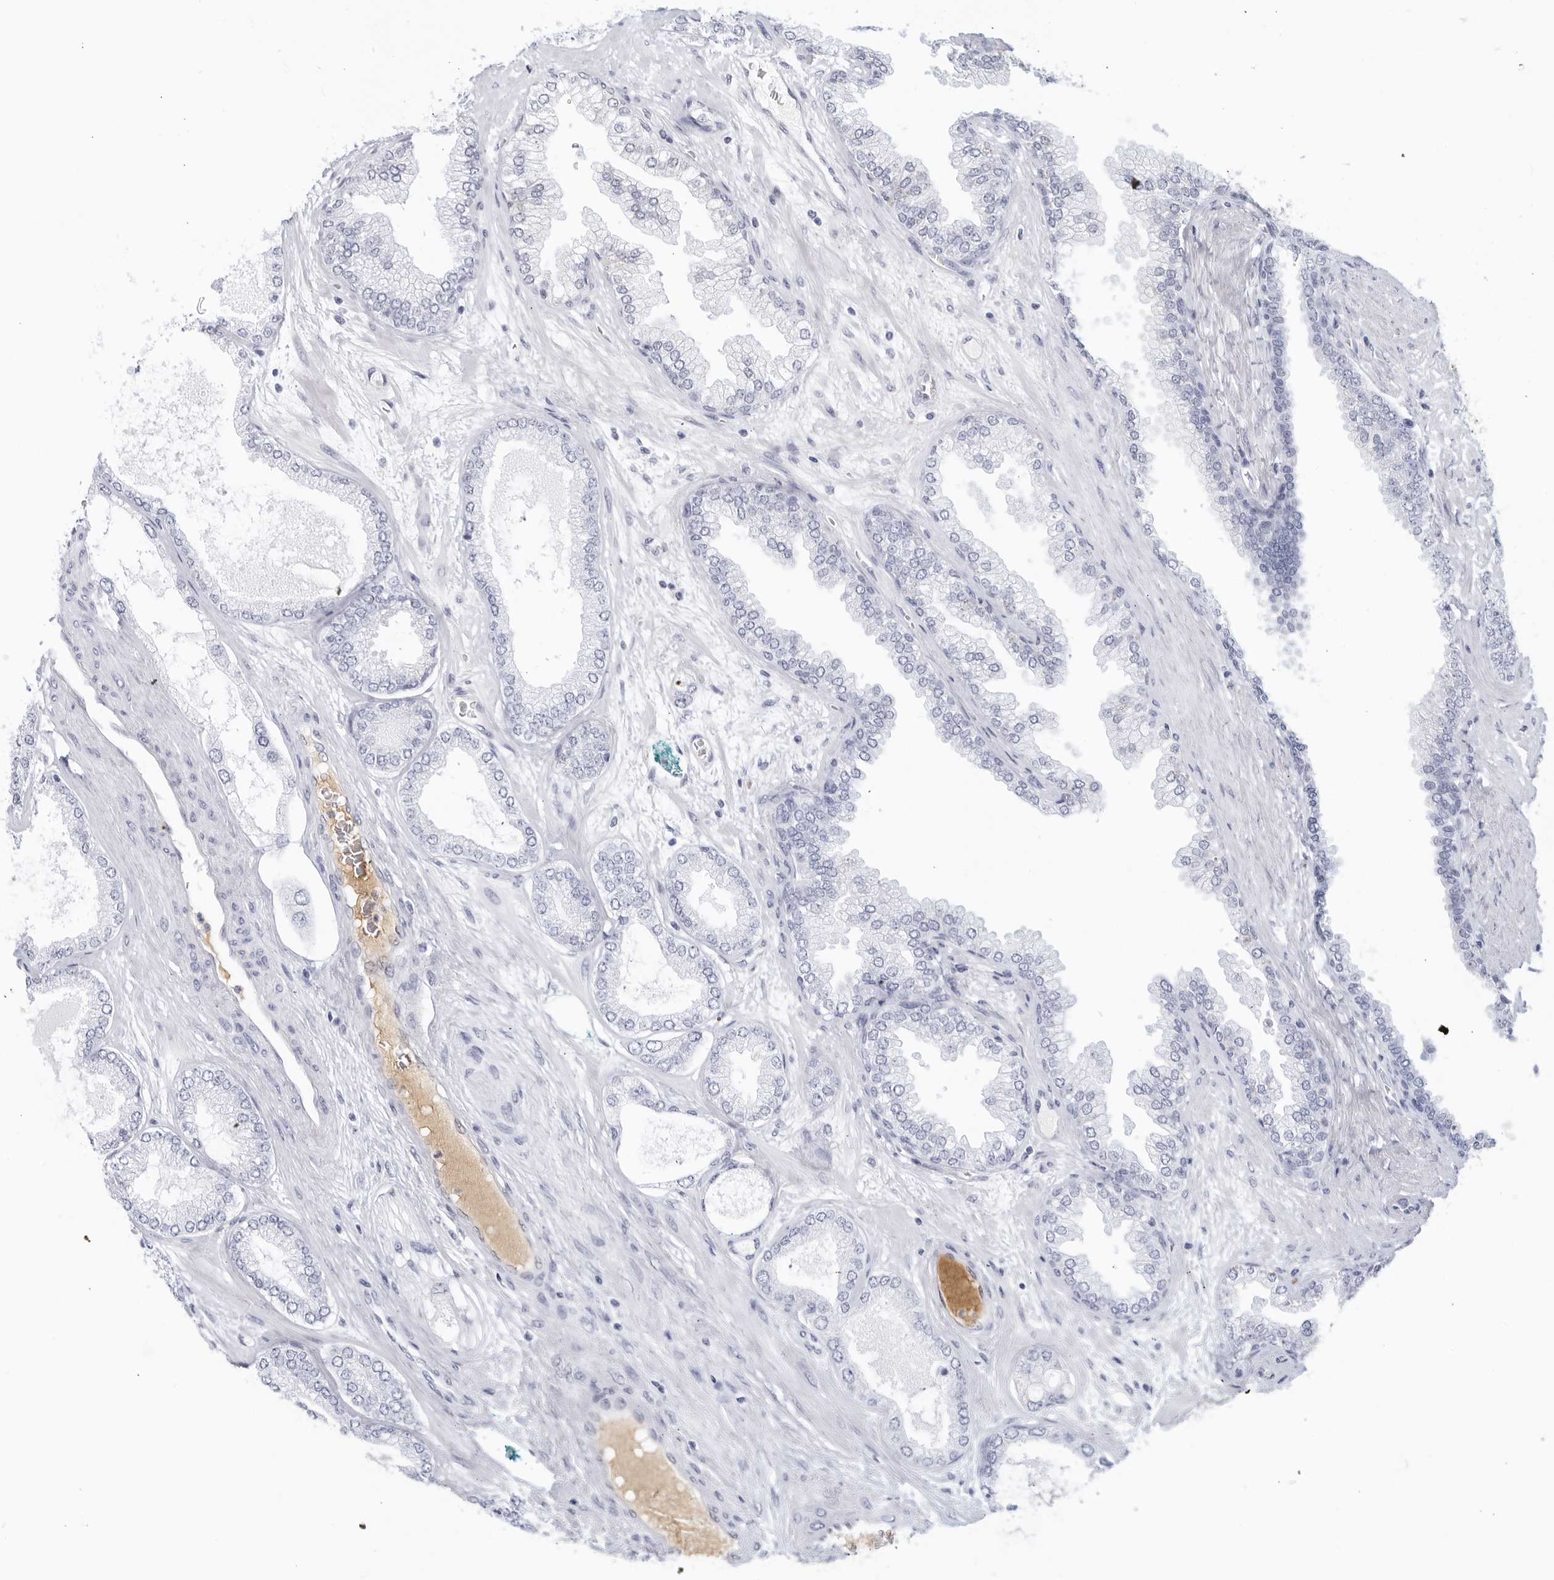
{"staining": {"intensity": "negative", "quantity": "none", "location": "none"}, "tissue": "prostate cancer", "cell_type": "Tumor cells", "image_type": "cancer", "snomed": [{"axis": "morphology", "description": "Adenocarcinoma, High grade"}, {"axis": "topography", "description": "Prostate"}], "caption": "Immunohistochemistry histopathology image of neoplastic tissue: adenocarcinoma (high-grade) (prostate) stained with DAB demonstrates no significant protein positivity in tumor cells. (DAB (3,3'-diaminobenzidine) IHC with hematoxylin counter stain).", "gene": "FGG", "patient": {"sex": "male", "age": 58}}